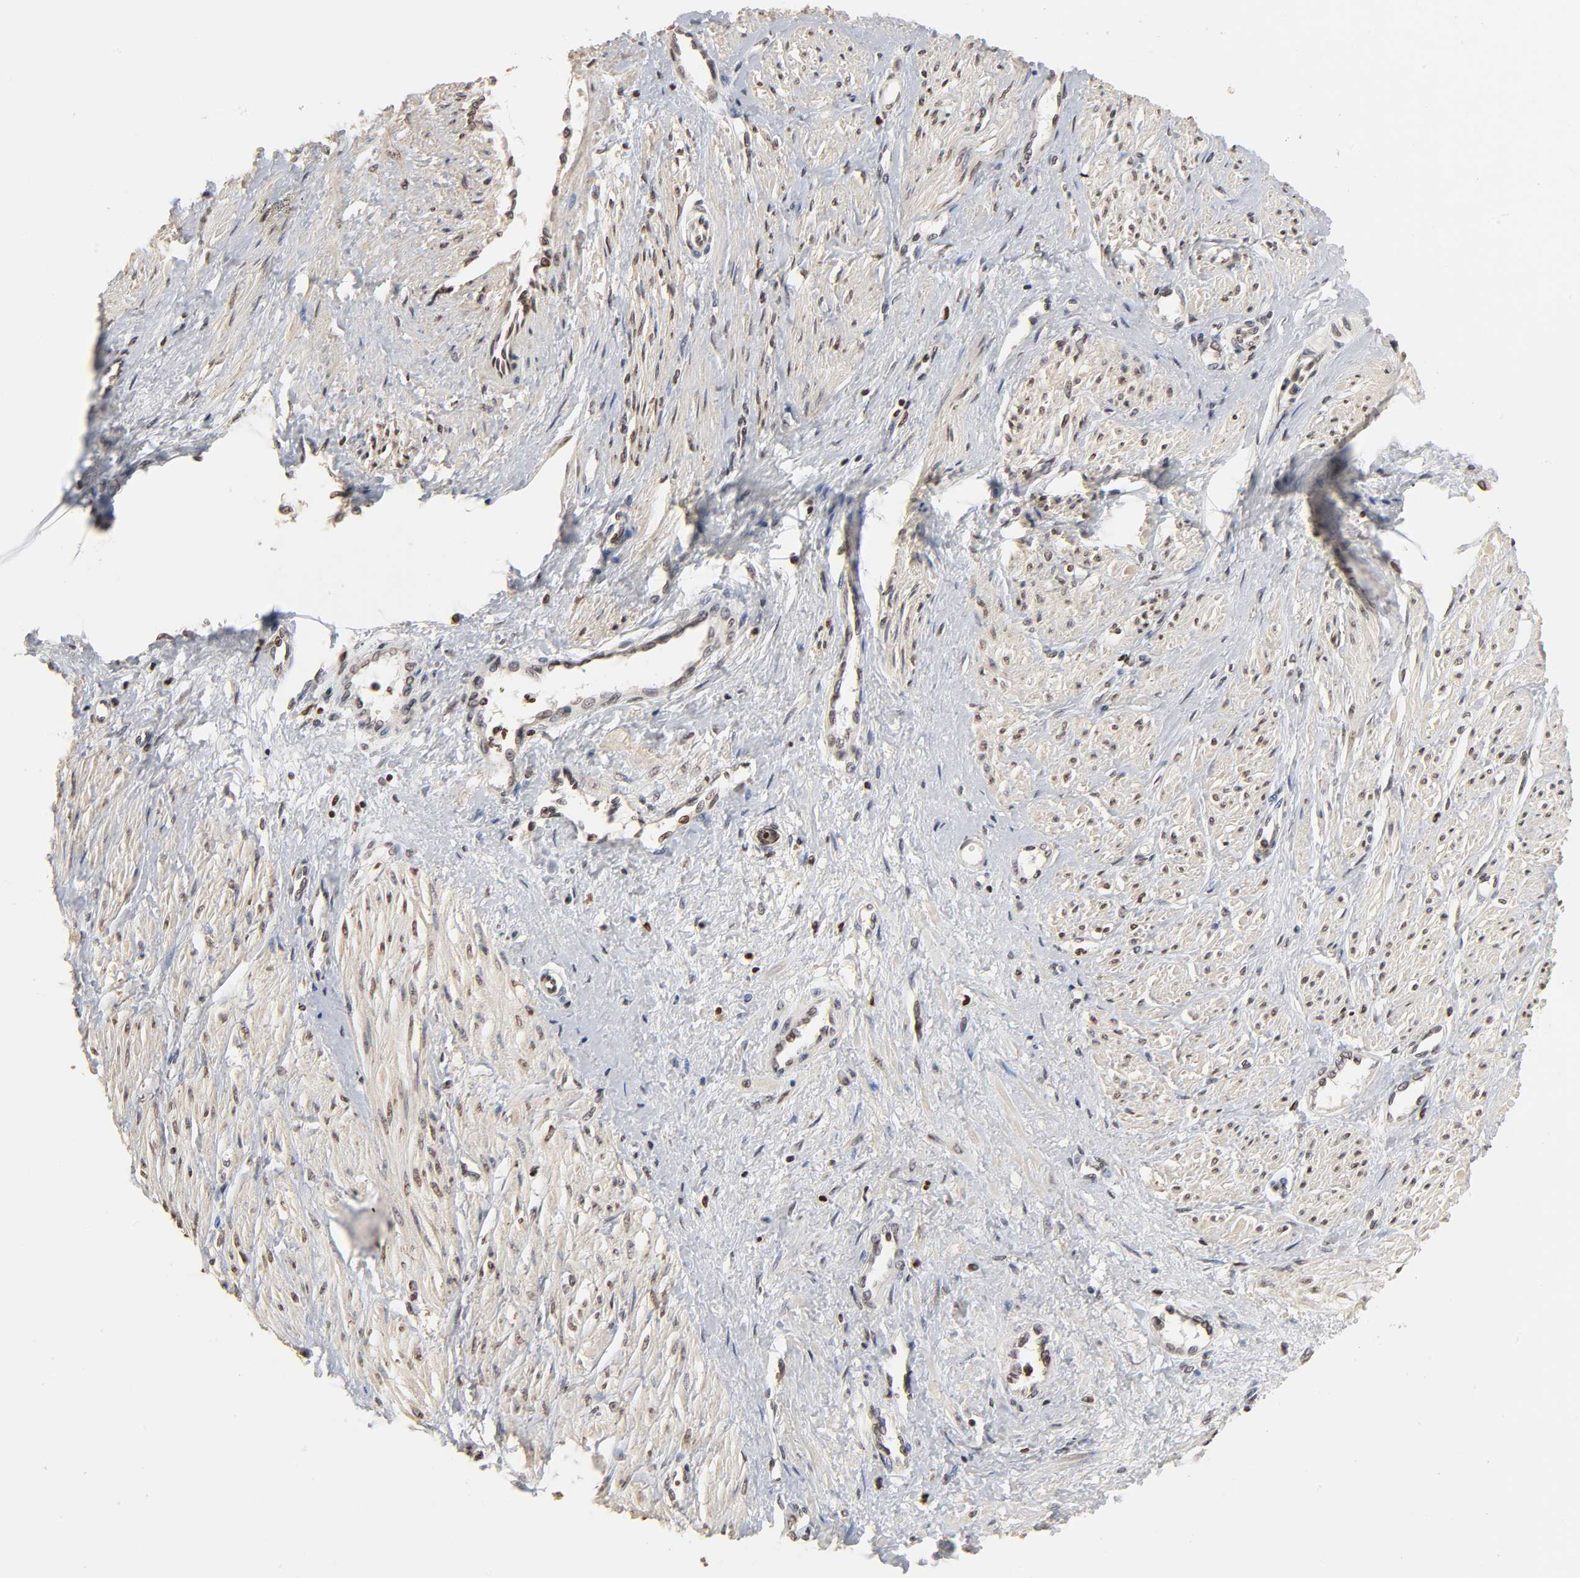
{"staining": {"intensity": "weak", "quantity": "25%-75%", "location": "cytoplasmic/membranous,nuclear"}, "tissue": "smooth muscle", "cell_type": "Smooth muscle cells", "image_type": "normal", "snomed": [{"axis": "morphology", "description": "Normal tissue, NOS"}, {"axis": "topography", "description": "Smooth muscle"}, {"axis": "topography", "description": "Uterus"}], "caption": "An IHC photomicrograph of normal tissue is shown. Protein staining in brown highlights weak cytoplasmic/membranous,nuclear positivity in smooth muscle within smooth muscle cells.", "gene": "ZNF473", "patient": {"sex": "female", "age": 39}}